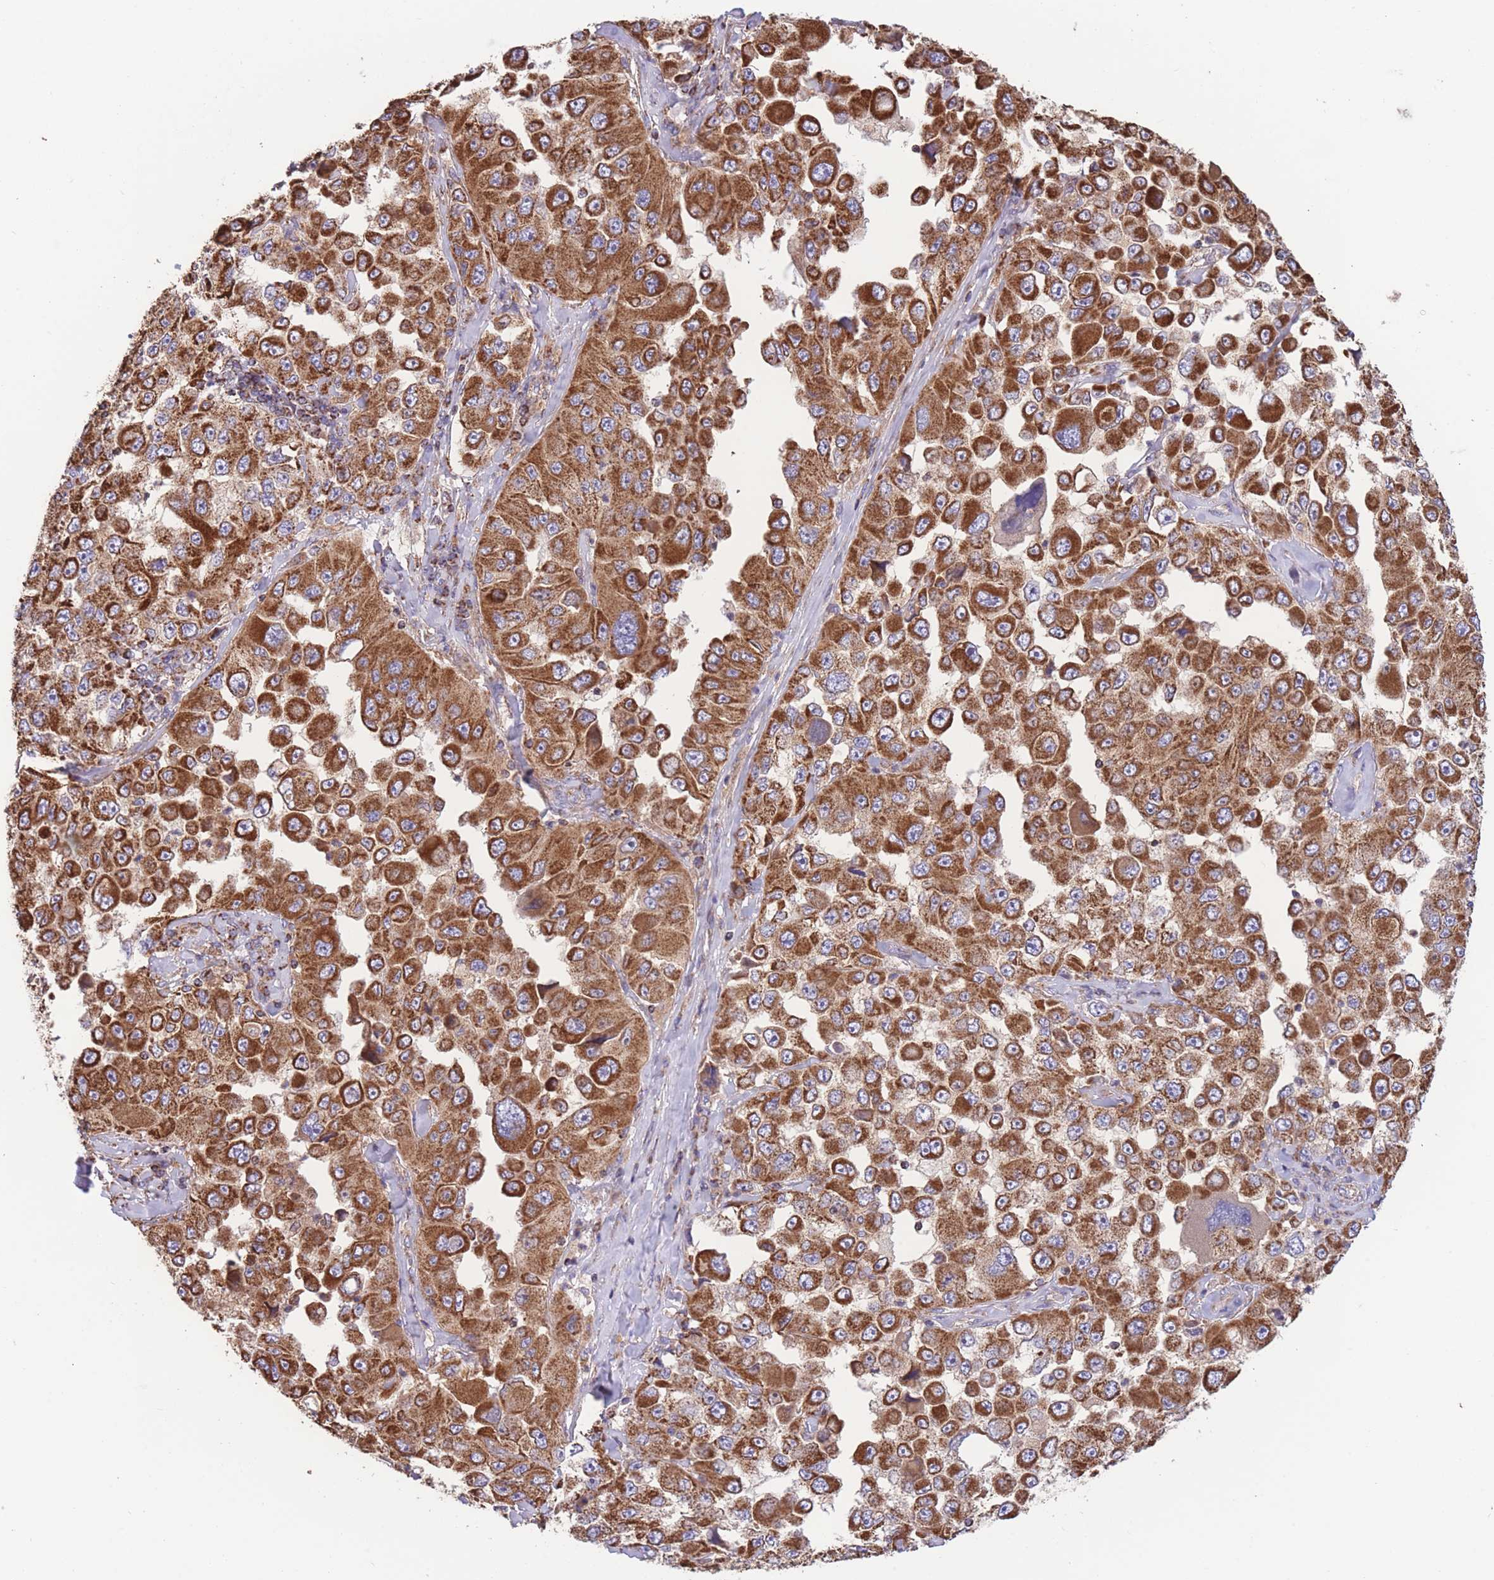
{"staining": {"intensity": "strong", "quantity": ">75%", "location": "cytoplasmic/membranous"}, "tissue": "melanoma", "cell_type": "Tumor cells", "image_type": "cancer", "snomed": [{"axis": "morphology", "description": "Malignant melanoma, Metastatic site"}, {"axis": "topography", "description": "Lymph node"}], "caption": "IHC of melanoma demonstrates high levels of strong cytoplasmic/membranous expression in about >75% of tumor cells. (Stains: DAB (3,3'-diaminobenzidine) in brown, nuclei in blue, Microscopy: brightfield microscopy at high magnification).", "gene": "FKBP8", "patient": {"sex": "male", "age": 62}}